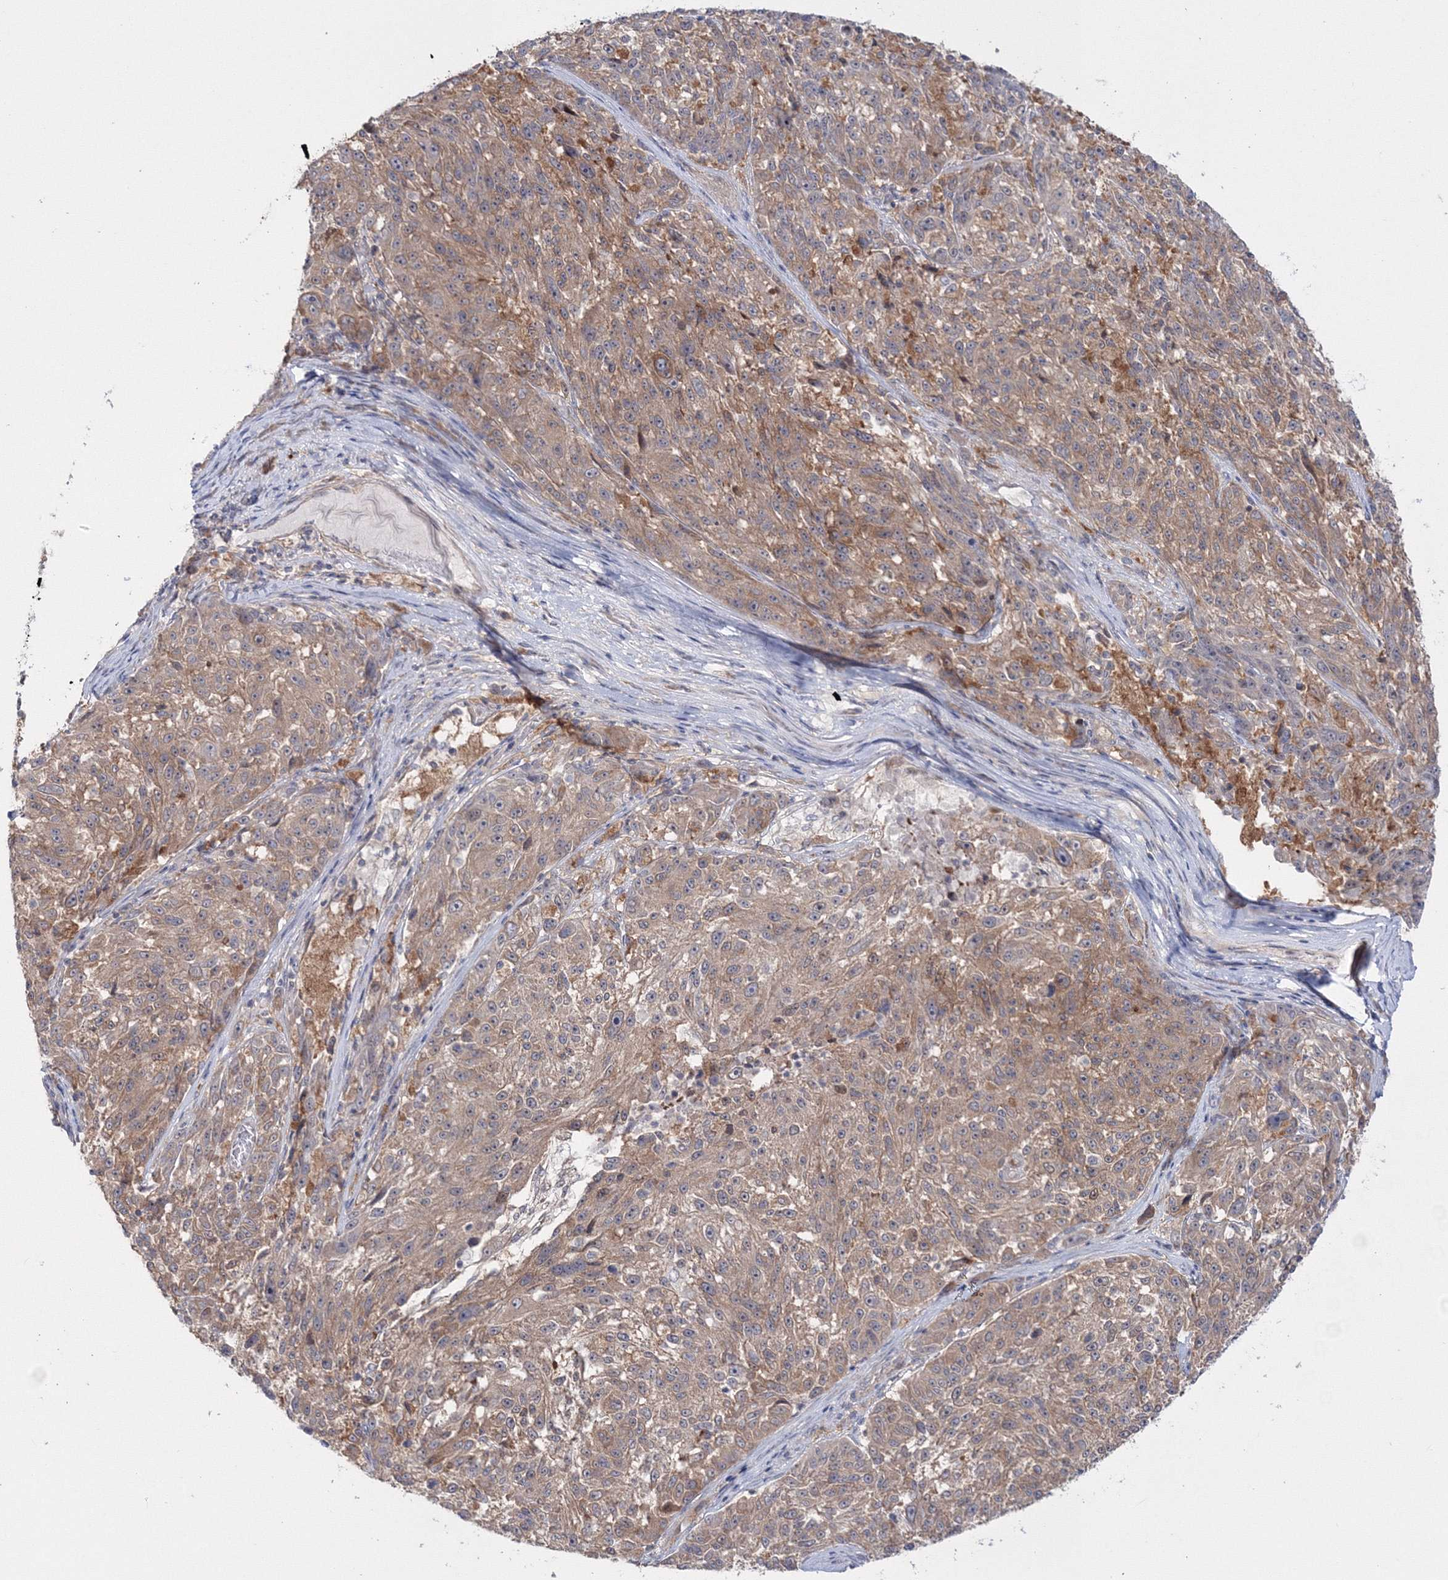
{"staining": {"intensity": "moderate", "quantity": ">75%", "location": "cytoplasmic/membranous"}, "tissue": "melanoma", "cell_type": "Tumor cells", "image_type": "cancer", "snomed": [{"axis": "morphology", "description": "Malignant melanoma, NOS"}, {"axis": "topography", "description": "Skin"}], "caption": "Approximately >75% of tumor cells in human malignant melanoma exhibit moderate cytoplasmic/membranous protein staining as visualized by brown immunohistochemical staining.", "gene": "IPMK", "patient": {"sex": "male", "age": 53}}